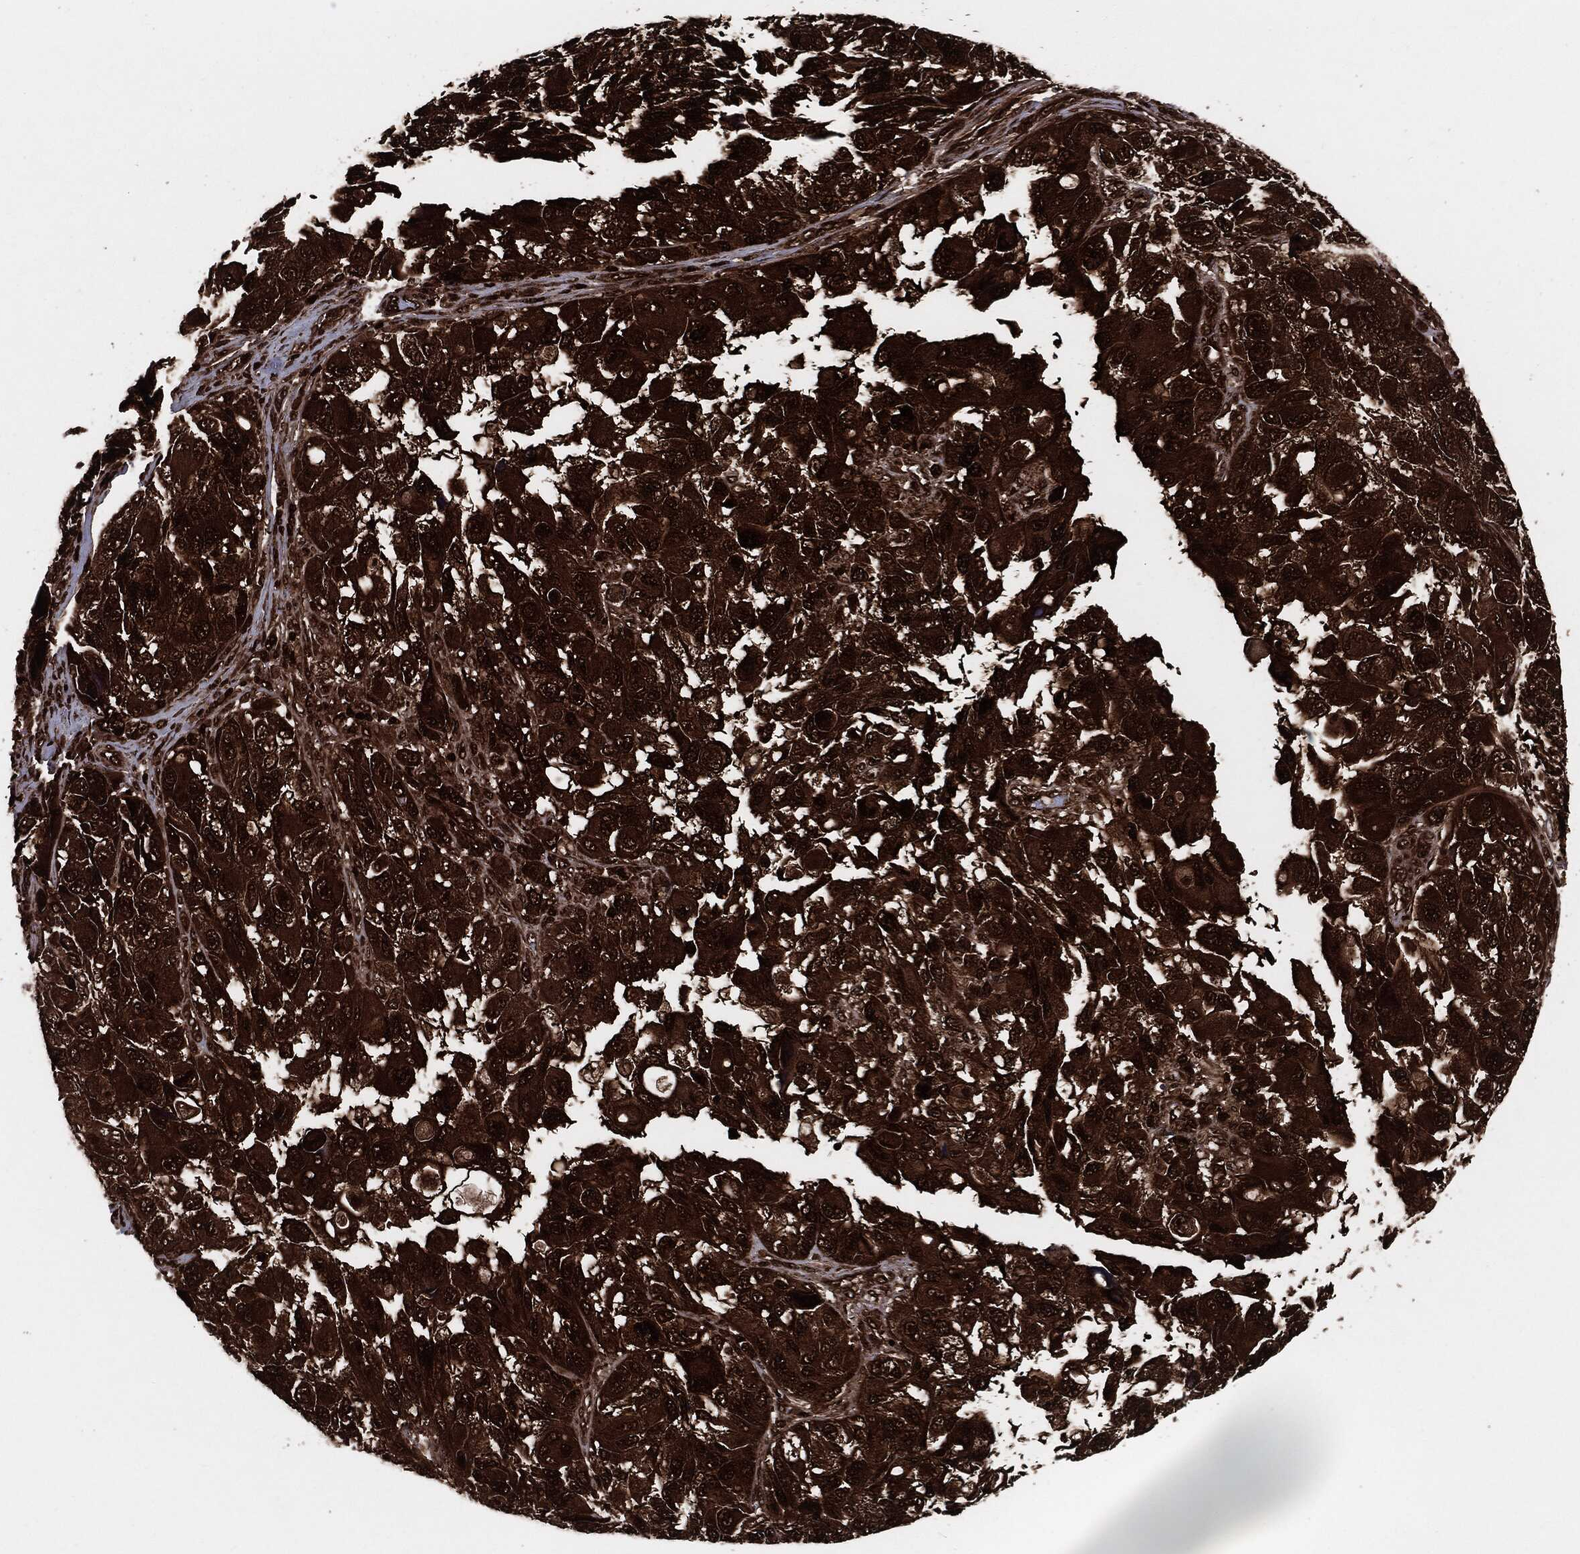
{"staining": {"intensity": "strong", "quantity": ">75%", "location": "cytoplasmic/membranous"}, "tissue": "melanoma", "cell_type": "Tumor cells", "image_type": "cancer", "snomed": [{"axis": "morphology", "description": "Malignant melanoma, NOS"}, {"axis": "topography", "description": "Skin"}], "caption": "Protein staining of malignant melanoma tissue demonstrates strong cytoplasmic/membranous expression in about >75% of tumor cells. The protein of interest is shown in brown color, while the nuclei are stained blue.", "gene": "YWHAB", "patient": {"sex": "female", "age": 73}}